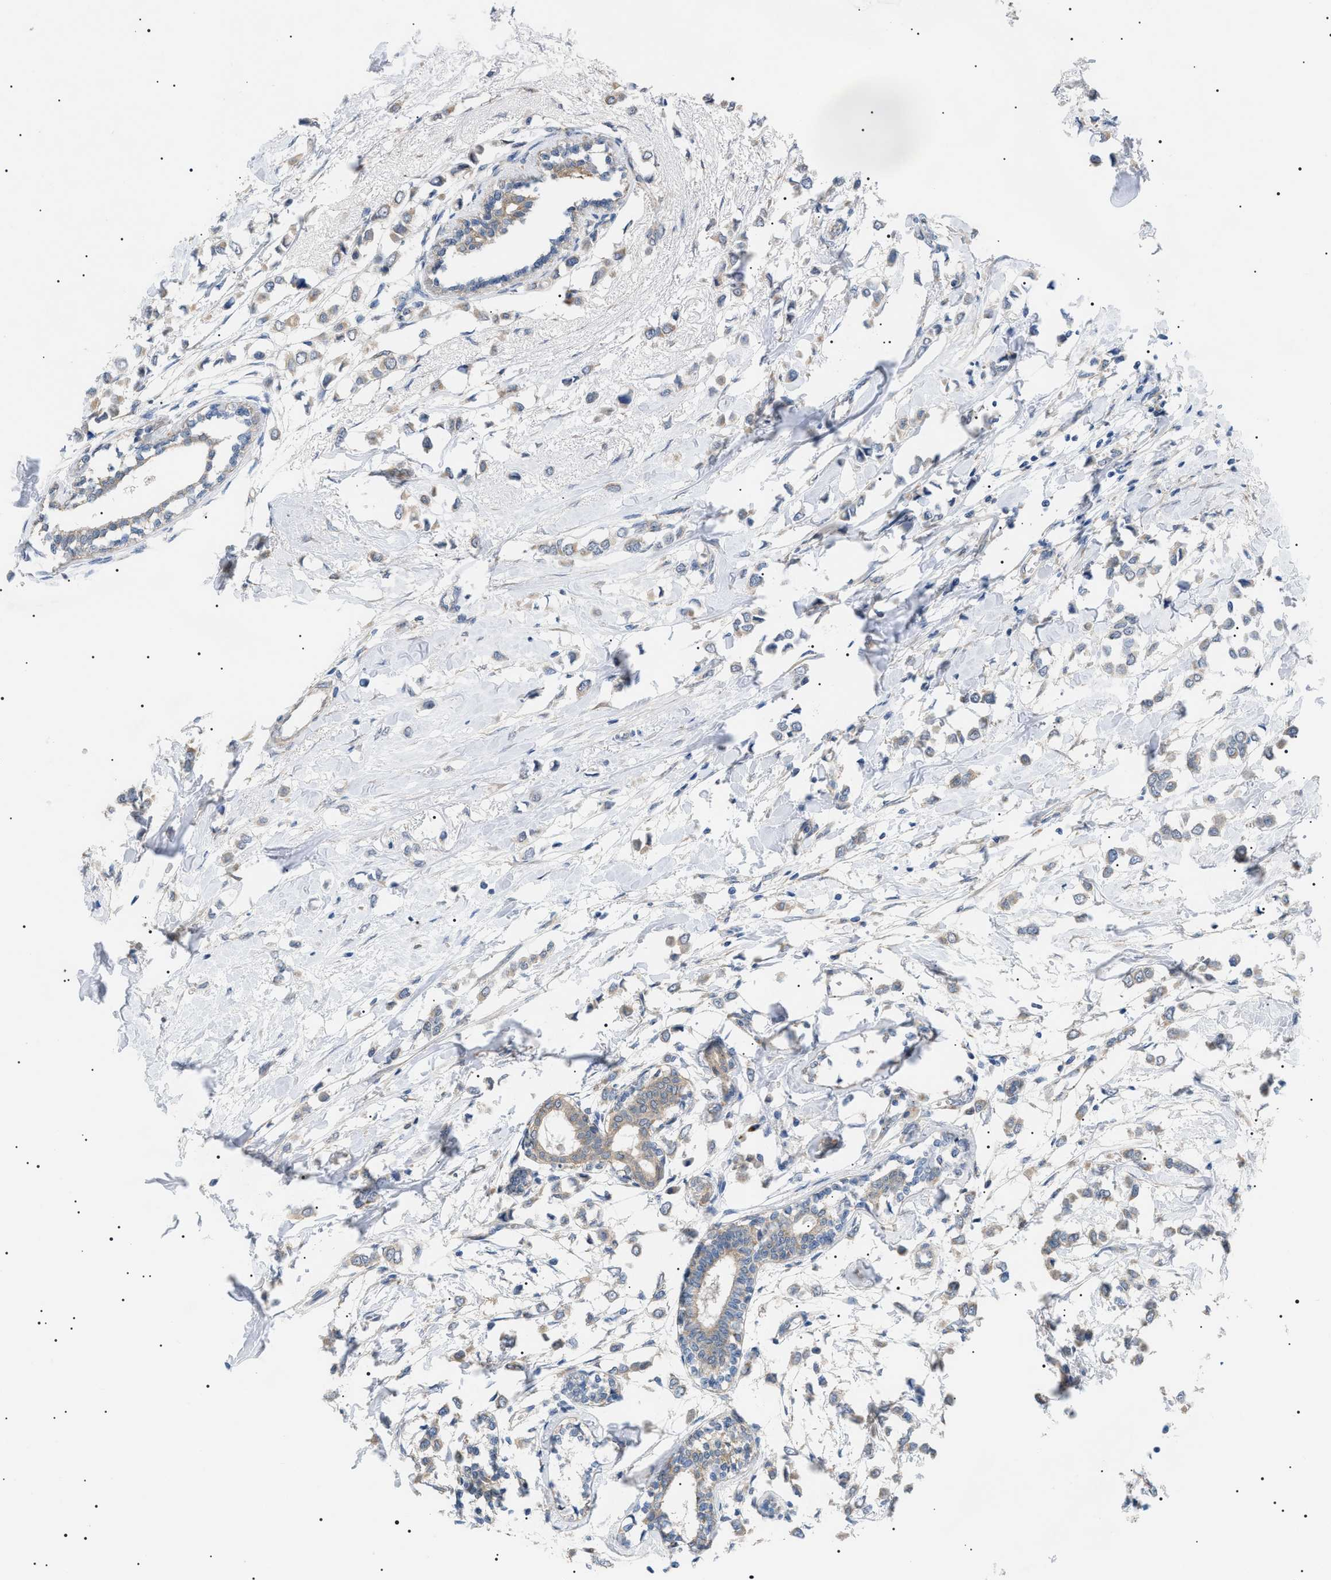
{"staining": {"intensity": "weak", "quantity": "25%-75%", "location": "cytoplasmic/membranous"}, "tissue": "breast cancer", "cell_type": "Tumor cells", "image_type": "cancer", "snomed": [{"axis": "morphology", "description": "Lobular carcinoma"}, {"axis": "topography", "description": "Breast"}], "caption": "IHC of breast cancer reveals low levels of weak cytoplasmic/membranous staining in approximately 25%-75% of tumor cells.", "gene": "IRS2", "patient": {"sex": "female", "age": 51}}